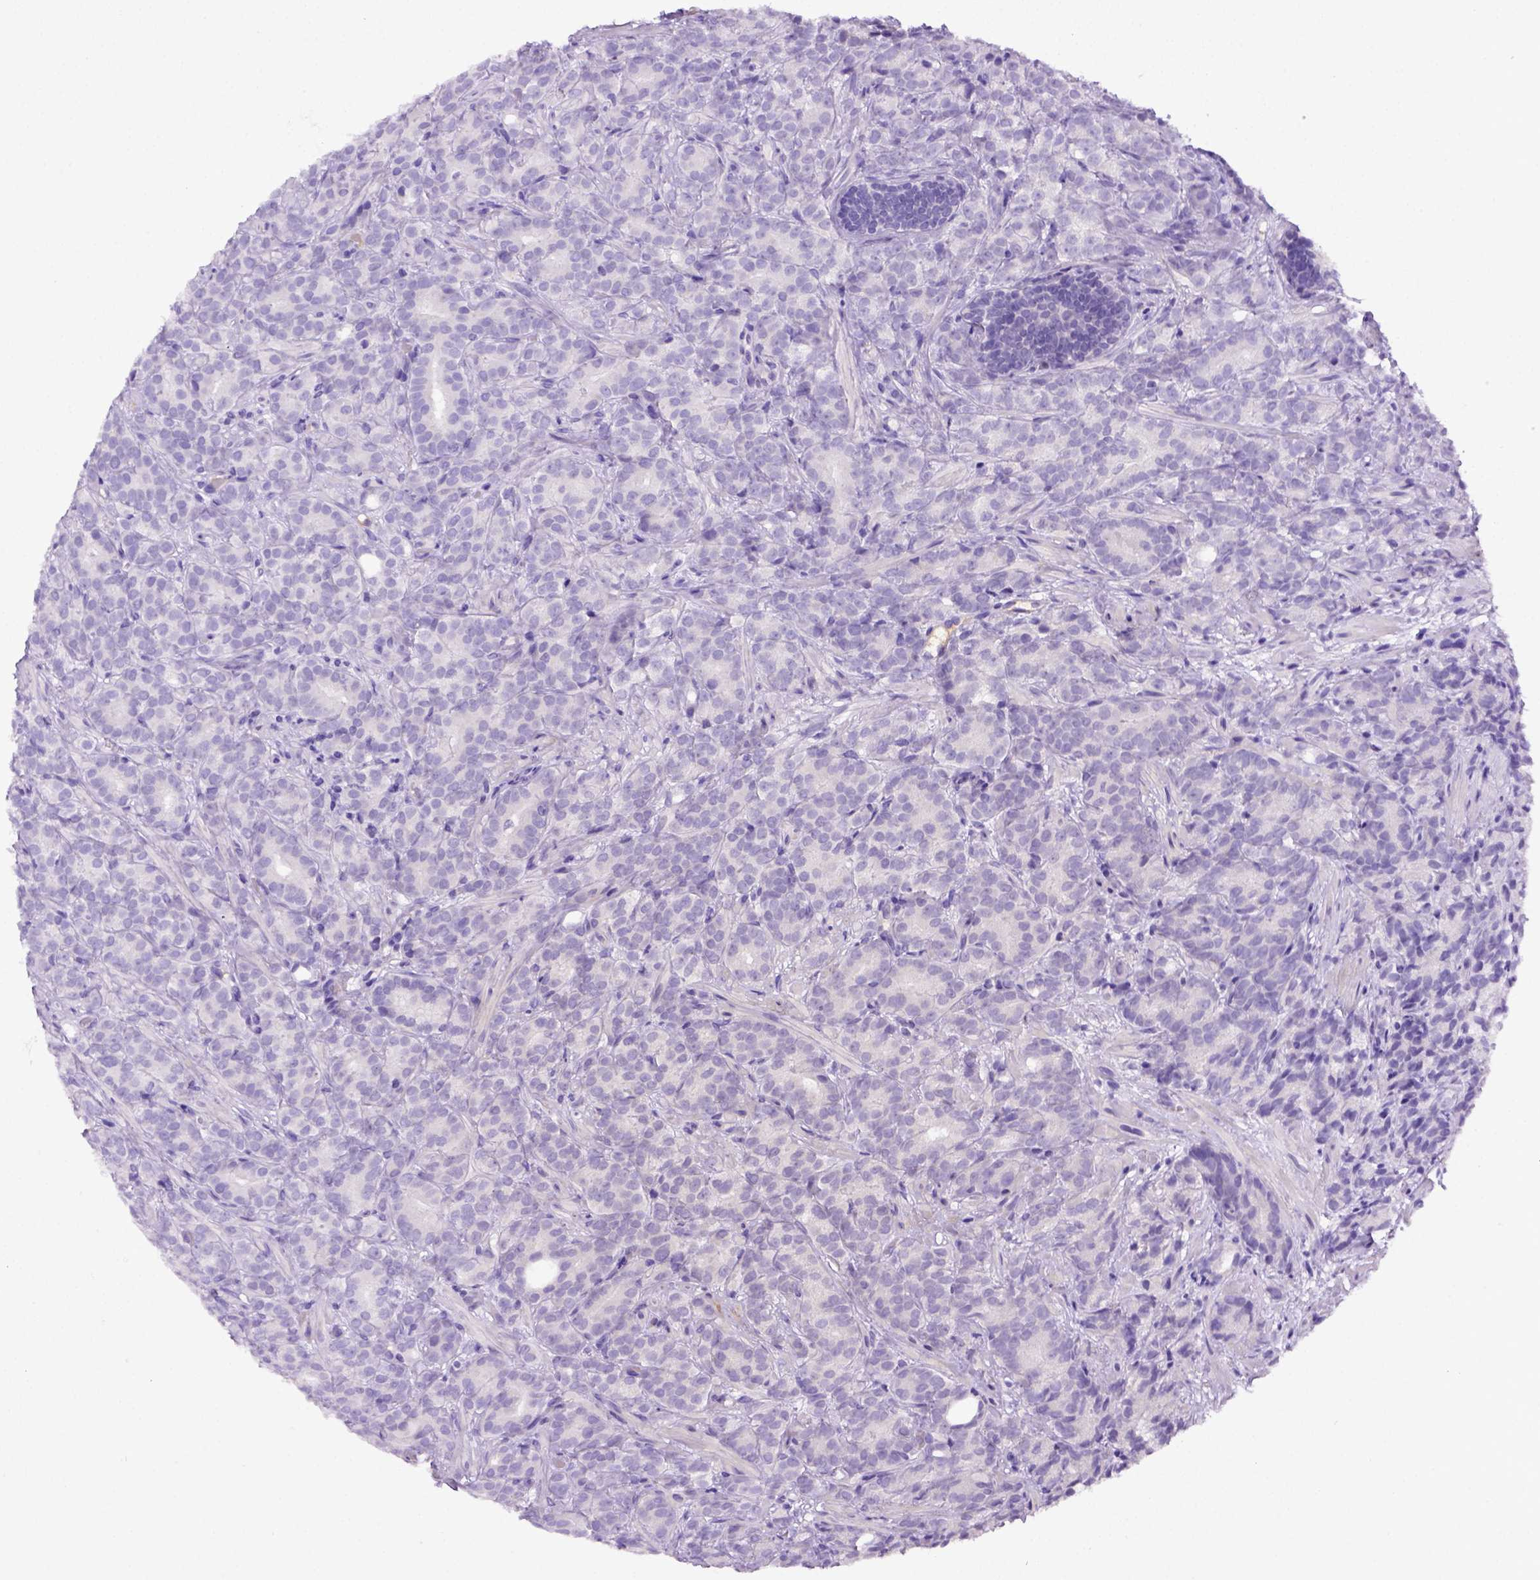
{"staining": {"intensity": "negative", "quantity": "none", "location": "none"}, "tissue": "prostate cancer", "cell_type": "Tumor cells", "image_type": "cancer", "snomed": [{"axis": "morphology", "description": "Adenocarcinoma, High grade"}, {"axis": "topography", "description": "Prostate"}], "caption": "DAB (3,3'-diaminobenzidine) immunohistochemical staining of prostate cancer (adenocarcinoma (high-grade)) displays no significant expression in tumor cells. (Brightfield microscopy of DAB immunohistochemistry at high magnification).", "gene": "ITIH4", "patient": {"sex": "male", "age": 90}}